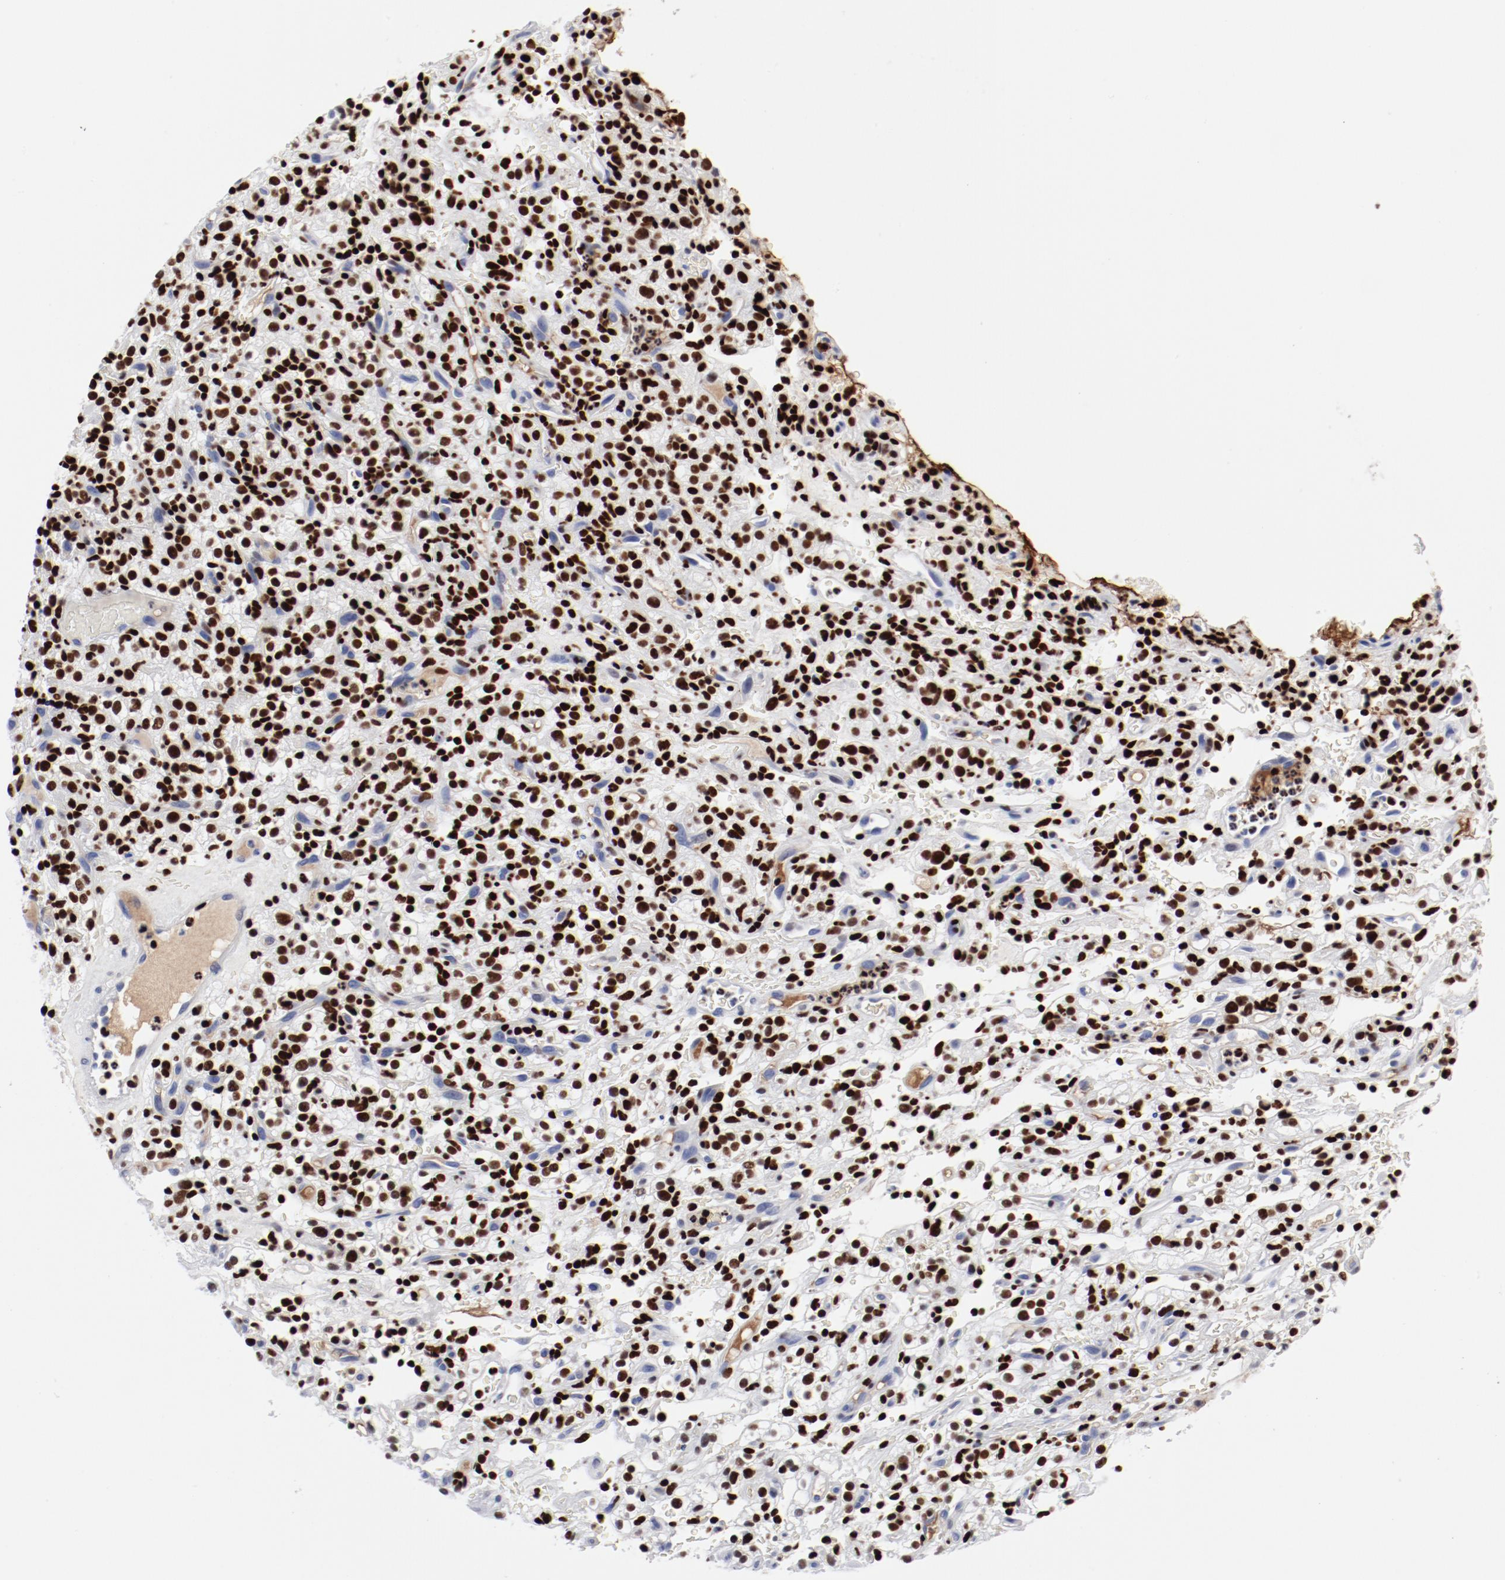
{"staining": {"intensity": "strong", "quantity": ">75%", "location": "nuclear"}, "tissue": "renal cancer", "cell_type": "Tumor cells", "image_type": "cancer", "snomed": [{"axis": "morphology", "description": "Normal tissue, NOS"}, {"axis": "morphology", "description": "Adenocarcinoma, NOS"}, {"axis": "topography", "description": "Kidney"}], "caption": "High-magnification brightfield microscopy of renal adenocarcinoma stained with DAB (brown) and counterstained with hematoxylin (blue). tumor cells exhibit strong nuclear positivity is seen in about>75% of cells. (Brightfield microscopy of DAB IHC at high magnification).", "gene": "SMARCC2", "patient": {"sex": "female", "age": 72}}